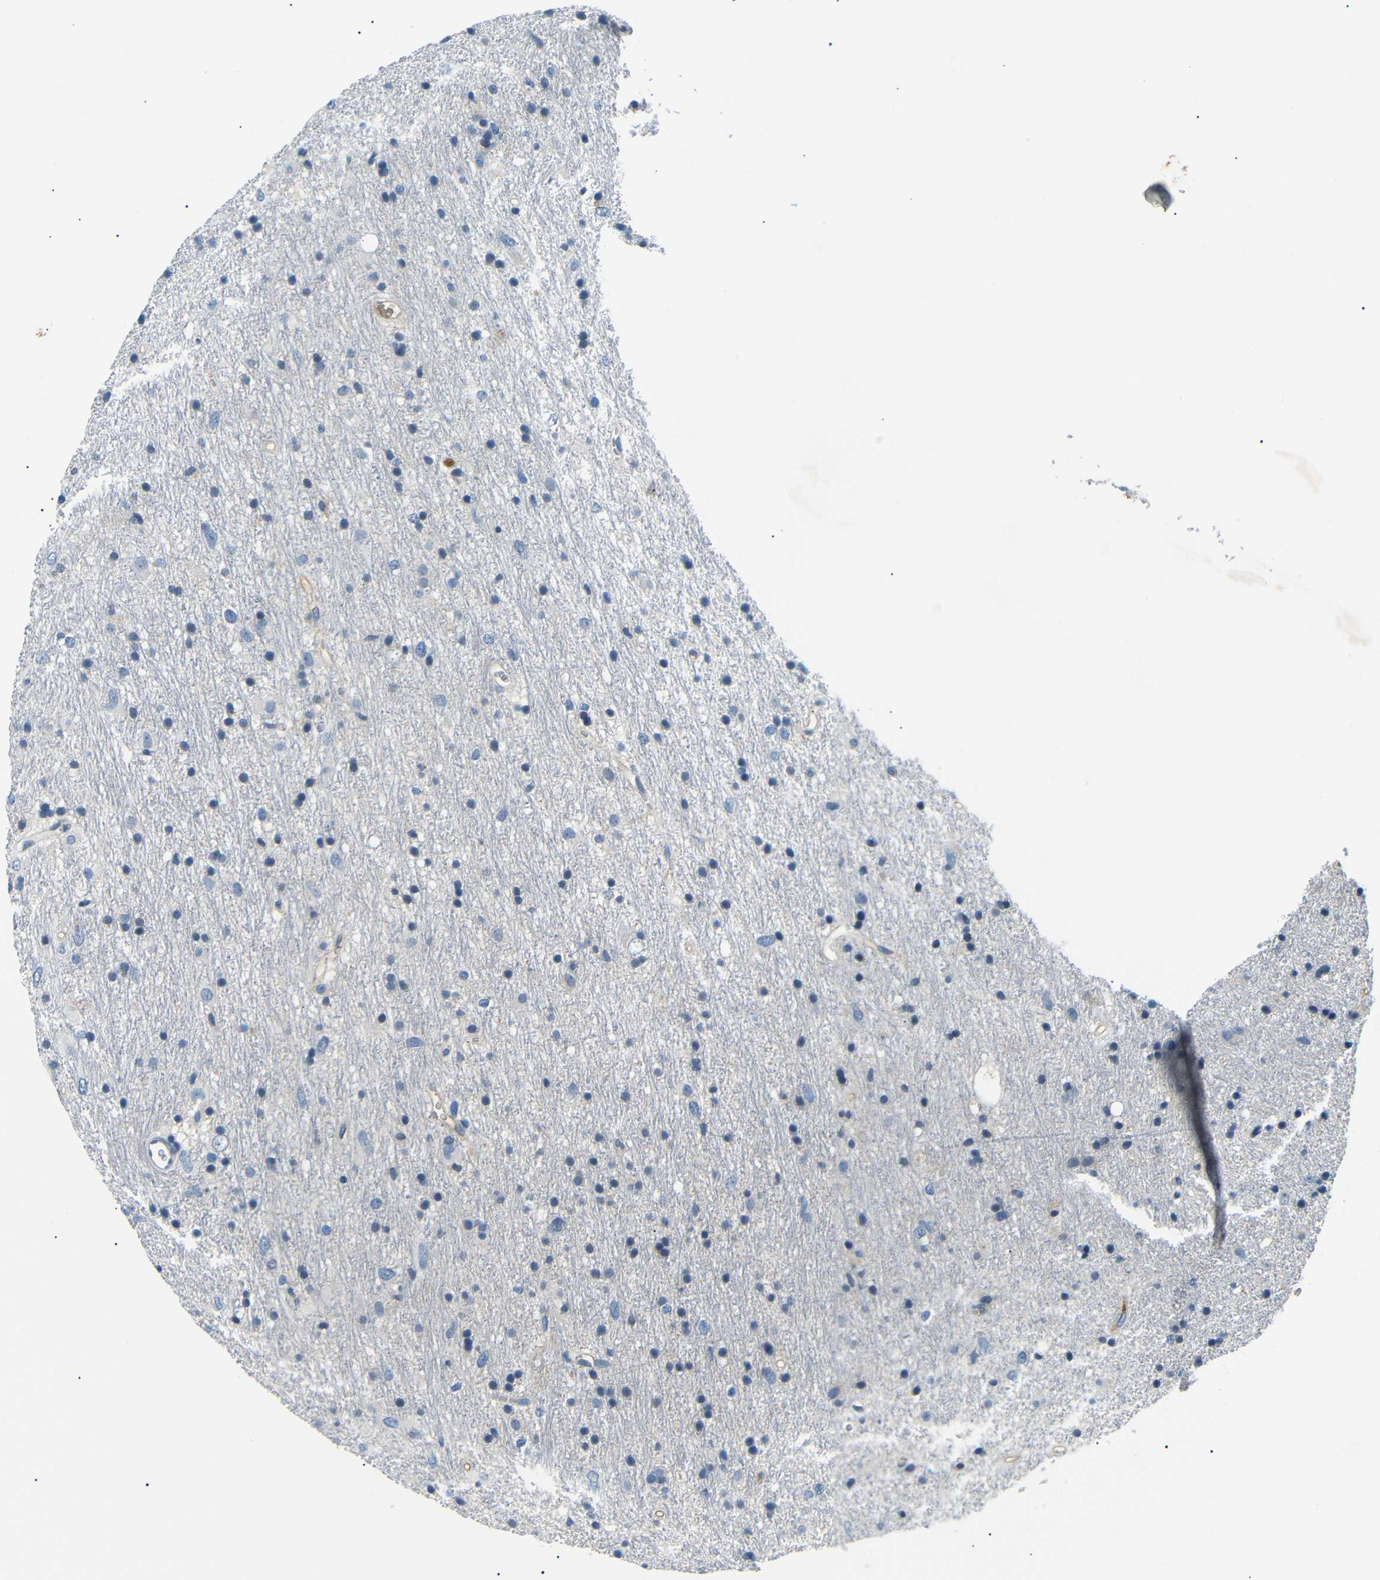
{"staining": {"intensity": "negative", "quantity": "none", "location": "none"}, "tissue": "glioma", "cell_type": "Tumor cells", "image_type": "cancer", "snomed": [{"axis": "morphology", "description": "Glioma, malignant, Low grade"}, {"axis": "topography", "description": "Brain"}], "caption": "Immunohistochemistry of human malignant low-grade glioma demonstrates no expression in tumor cells.", "gene": "LHCGR", "patient": {"sex": "male", "age": 77}}